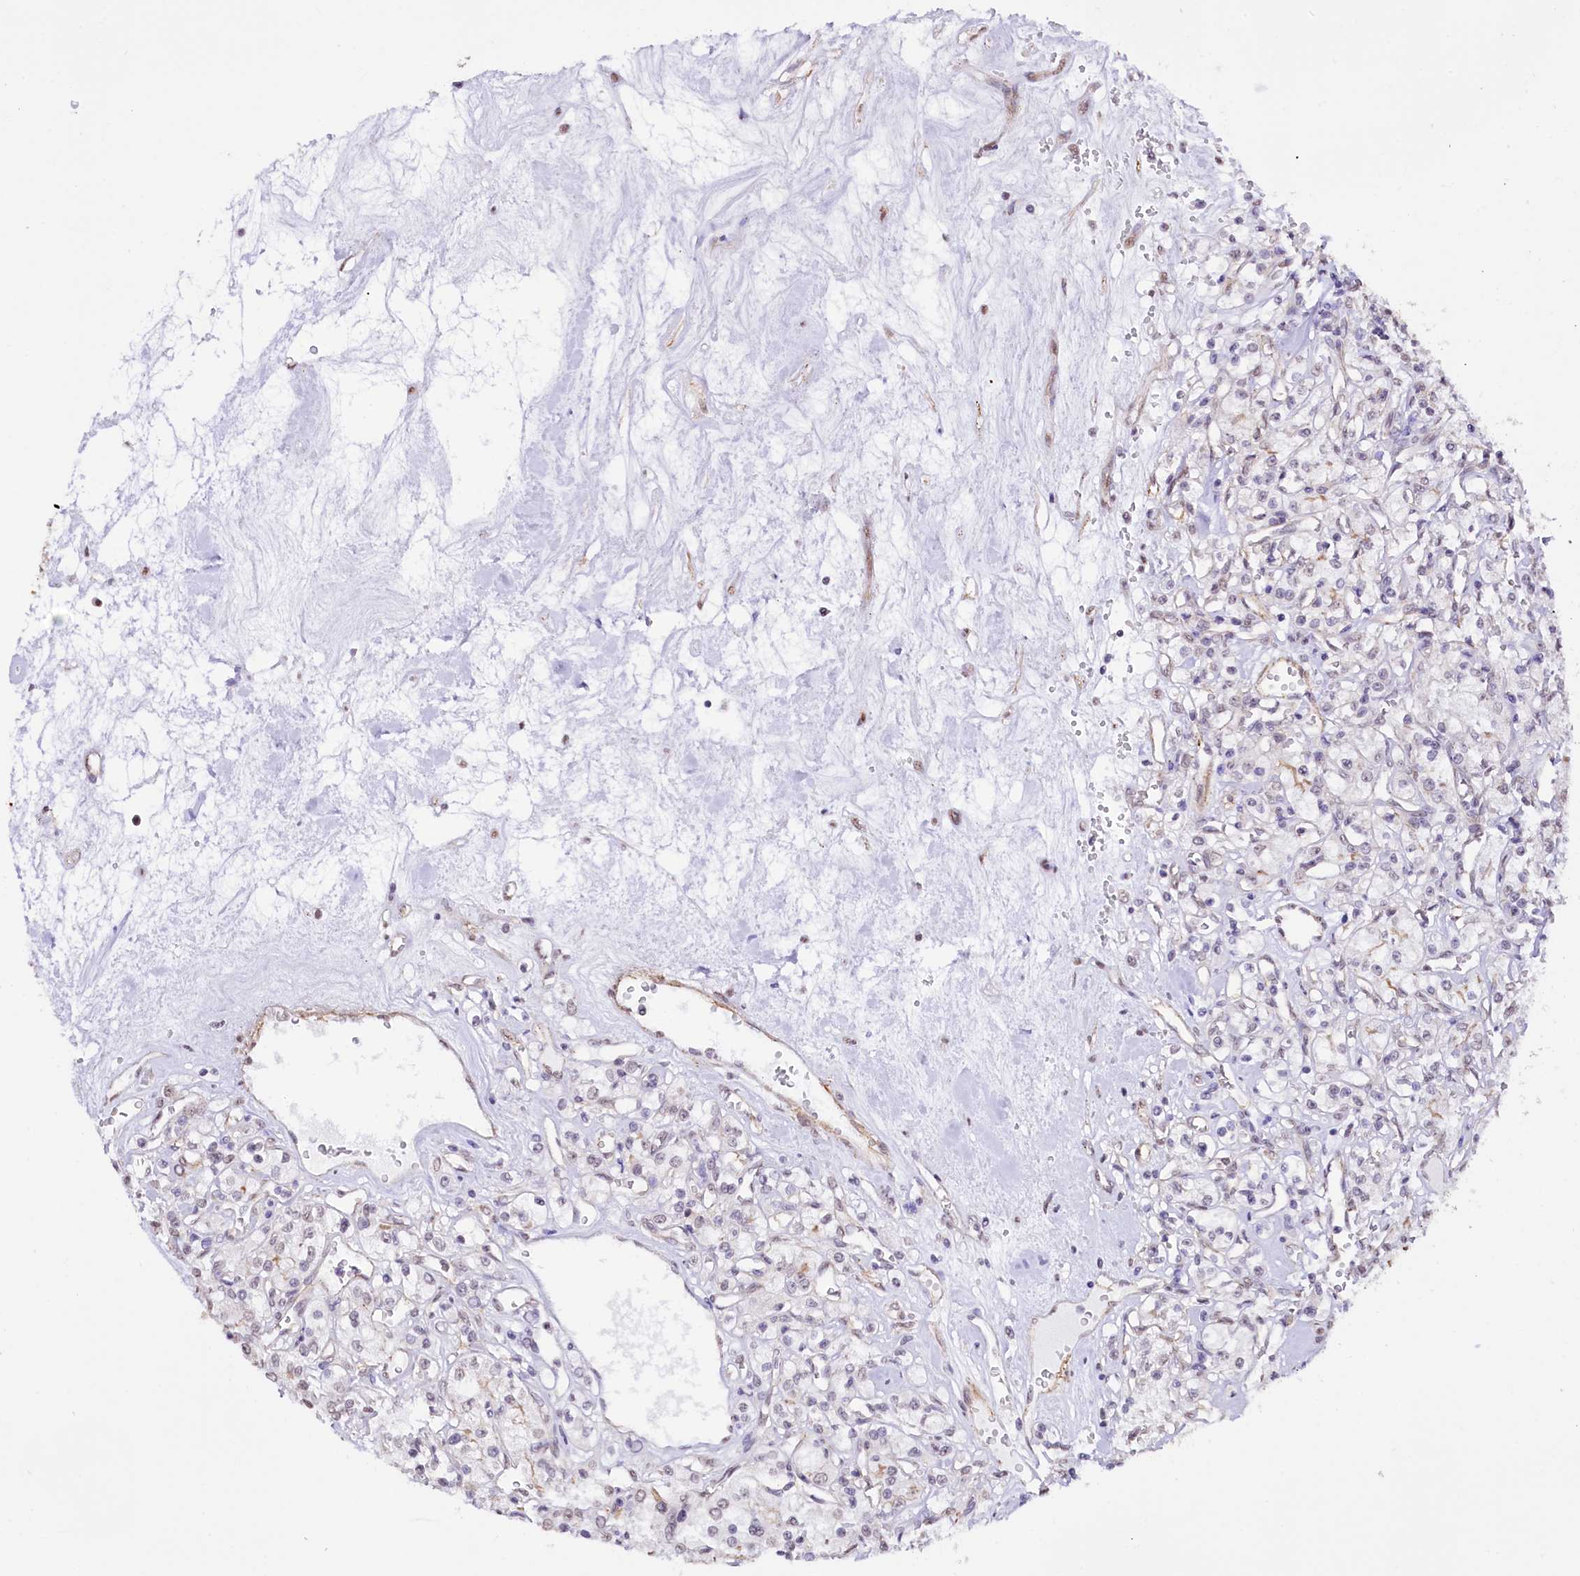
{"staining": {"intensity": "negative", "quantity": "none", "location": "none"}, "tissue": "renal cancer", "cell_type": "Tumor cells", "image_type": "cancer", "snomed": [{"axis": "morphology", "description": "Adenocarcinoma, NOS"}, {"axis": "topography", "description": "Kidney"}], "caption": "This micrograph is of renal adenocarcinoma stained with IHC to label a protein in brown with the nuclei are counter-stained blue. There is no staining in tumor cells. (Stains: DAB (3,3'-diaminobenzidine) immunohistochemistry (IHC) with hematoxylin counter stain, Microscopy: brightfield microscopy at high magnification).", "gene": "ST7", "patient": {"sex": "female", "age": 59}}